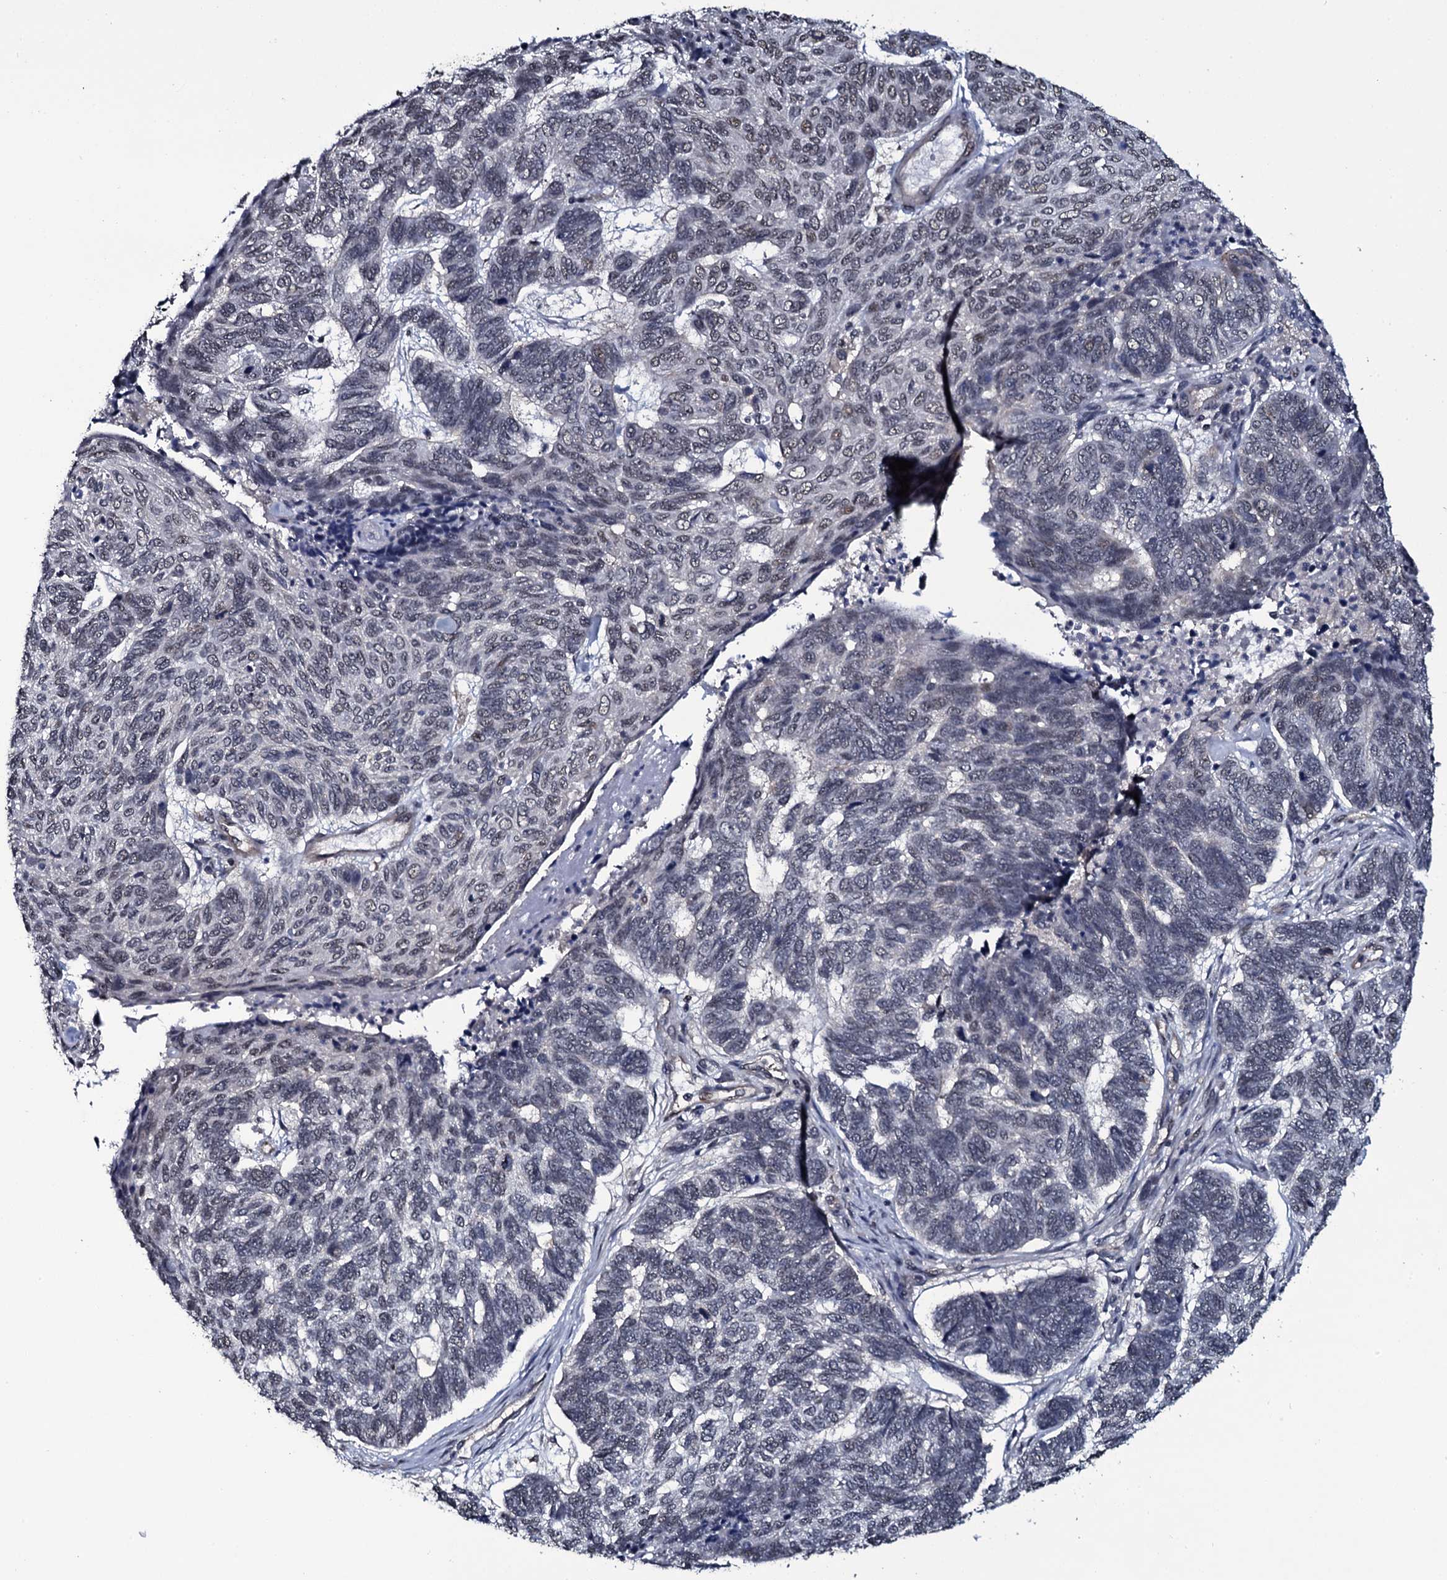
{"staining": {"intensity": "weak", "quantity": "<25%", "location": "nuclear"}, "tissue": "skin cancer", "cell_type": "Tumor cells", "image_type": "cancer", "snomed": [{"axis": "morphology", "description": "Basal cell carcinoma"}, {"axis": "topography", "description": "Skin"}], "caption": "DAB immunohistochemical staining of basal cell carcinoma (skin) exhibits no significant staining in tumor cells.", "gene": "SH2D4B", "patient": {"sex": "female", "age": 65}}